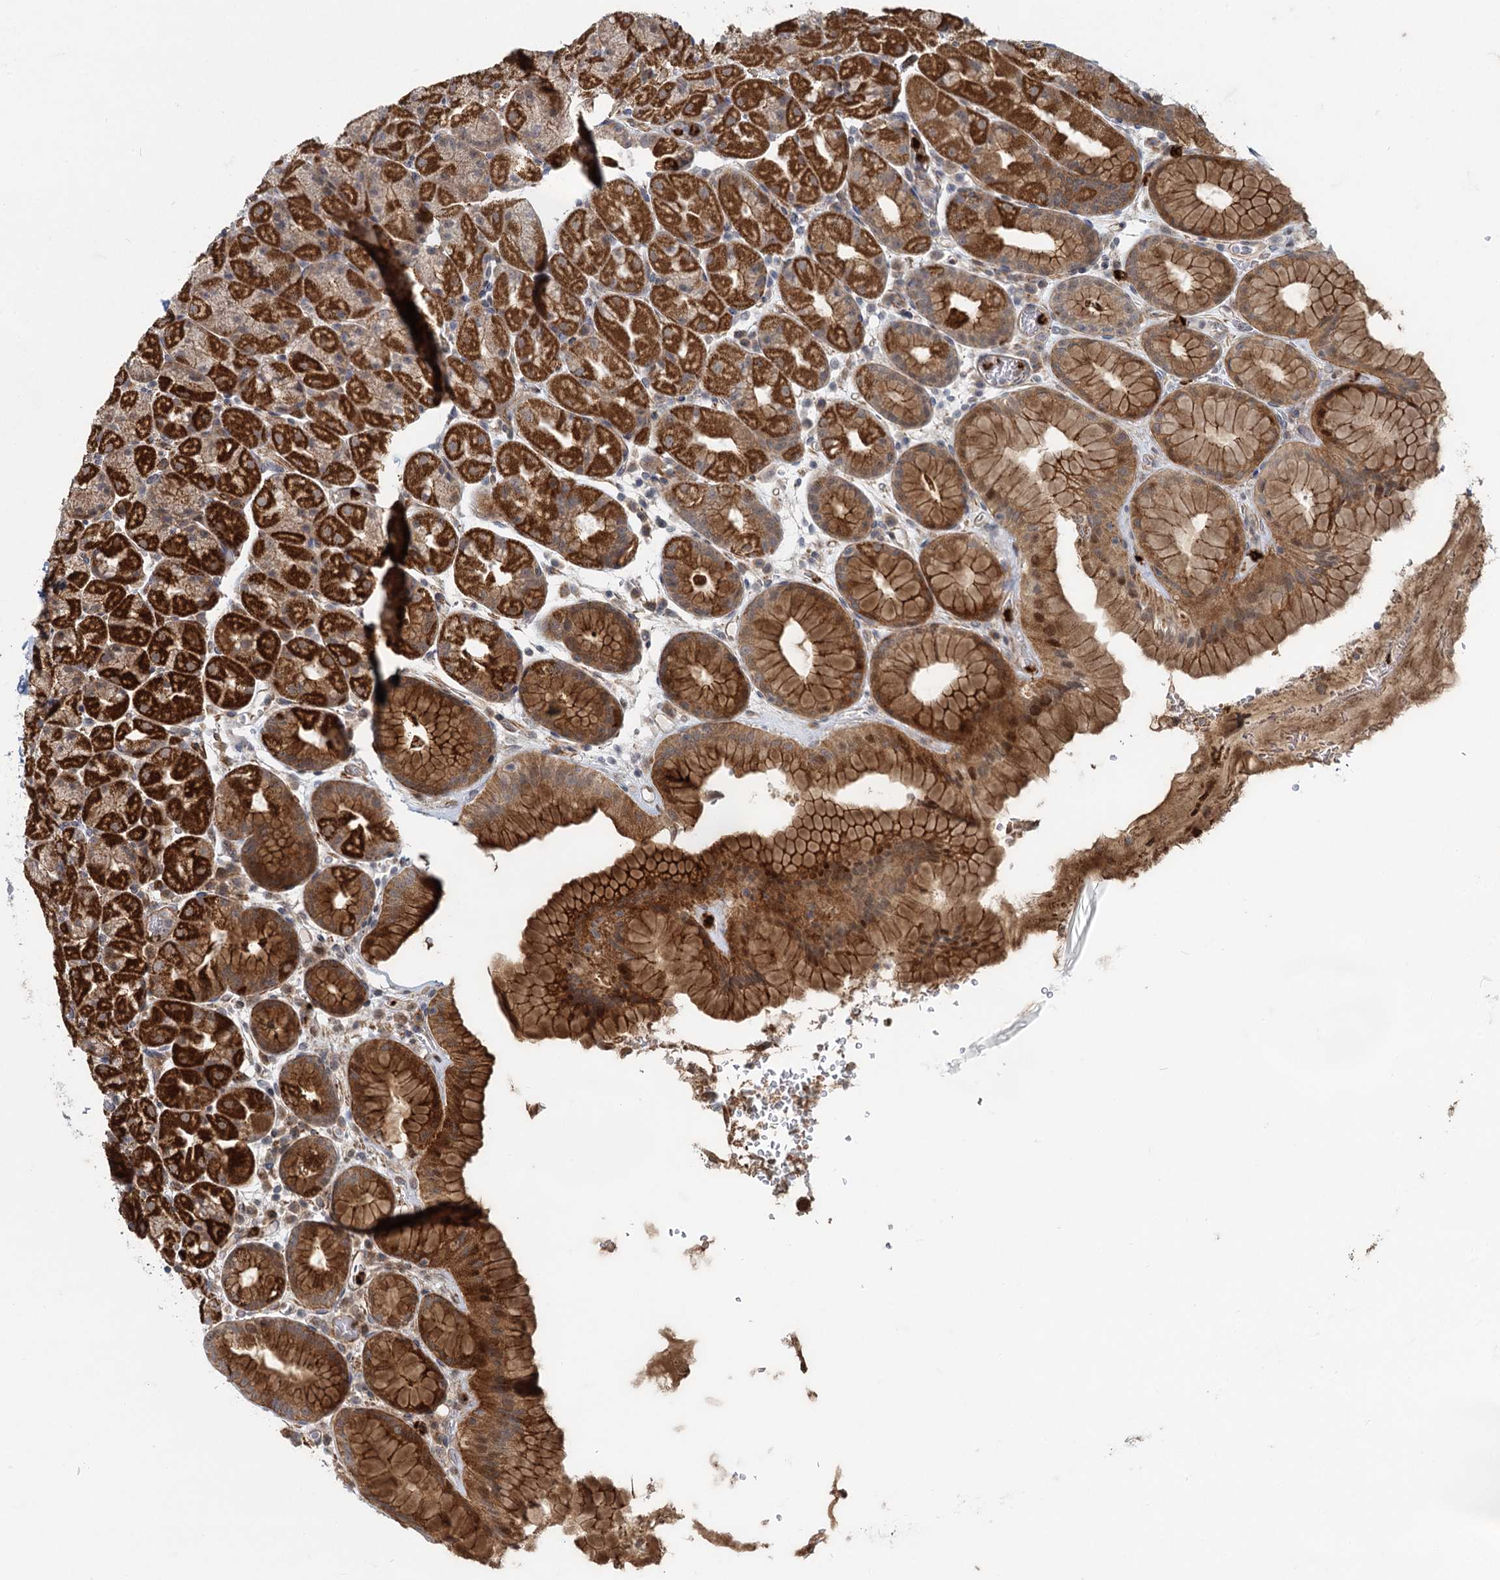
{"staining": {"intensity": "strong", "quantity": "25%-75%", "location": "cytoplasmic/membranous"}, "tissue": "stomach", "cell_type": "Glandular cells", "image_type": "normal", "snomed": [{"axis": "morphology", "description": "Normal tissue, NOS"}, {"axis": "topography", "description": "Stomach, upper"}, {"axis": "topography", "description": "Stomach, lower"}], "caption": "Immunohistochemistry (IHC) staining of unremarkable stomach, which exhibits high levels of strong cytoplasmic/membranous staining in about 25%-75% of glandular cells indicating strong cytoplasmic/membranous protein positivity. The staining was performed using DAB (3,3'-diaminobenzidine) (brown) for protein detection and nuclei were counterstained in hematoxylin (blue).", "gene": "ADCY2", "patient": {"sex": "male", "age": 67}}